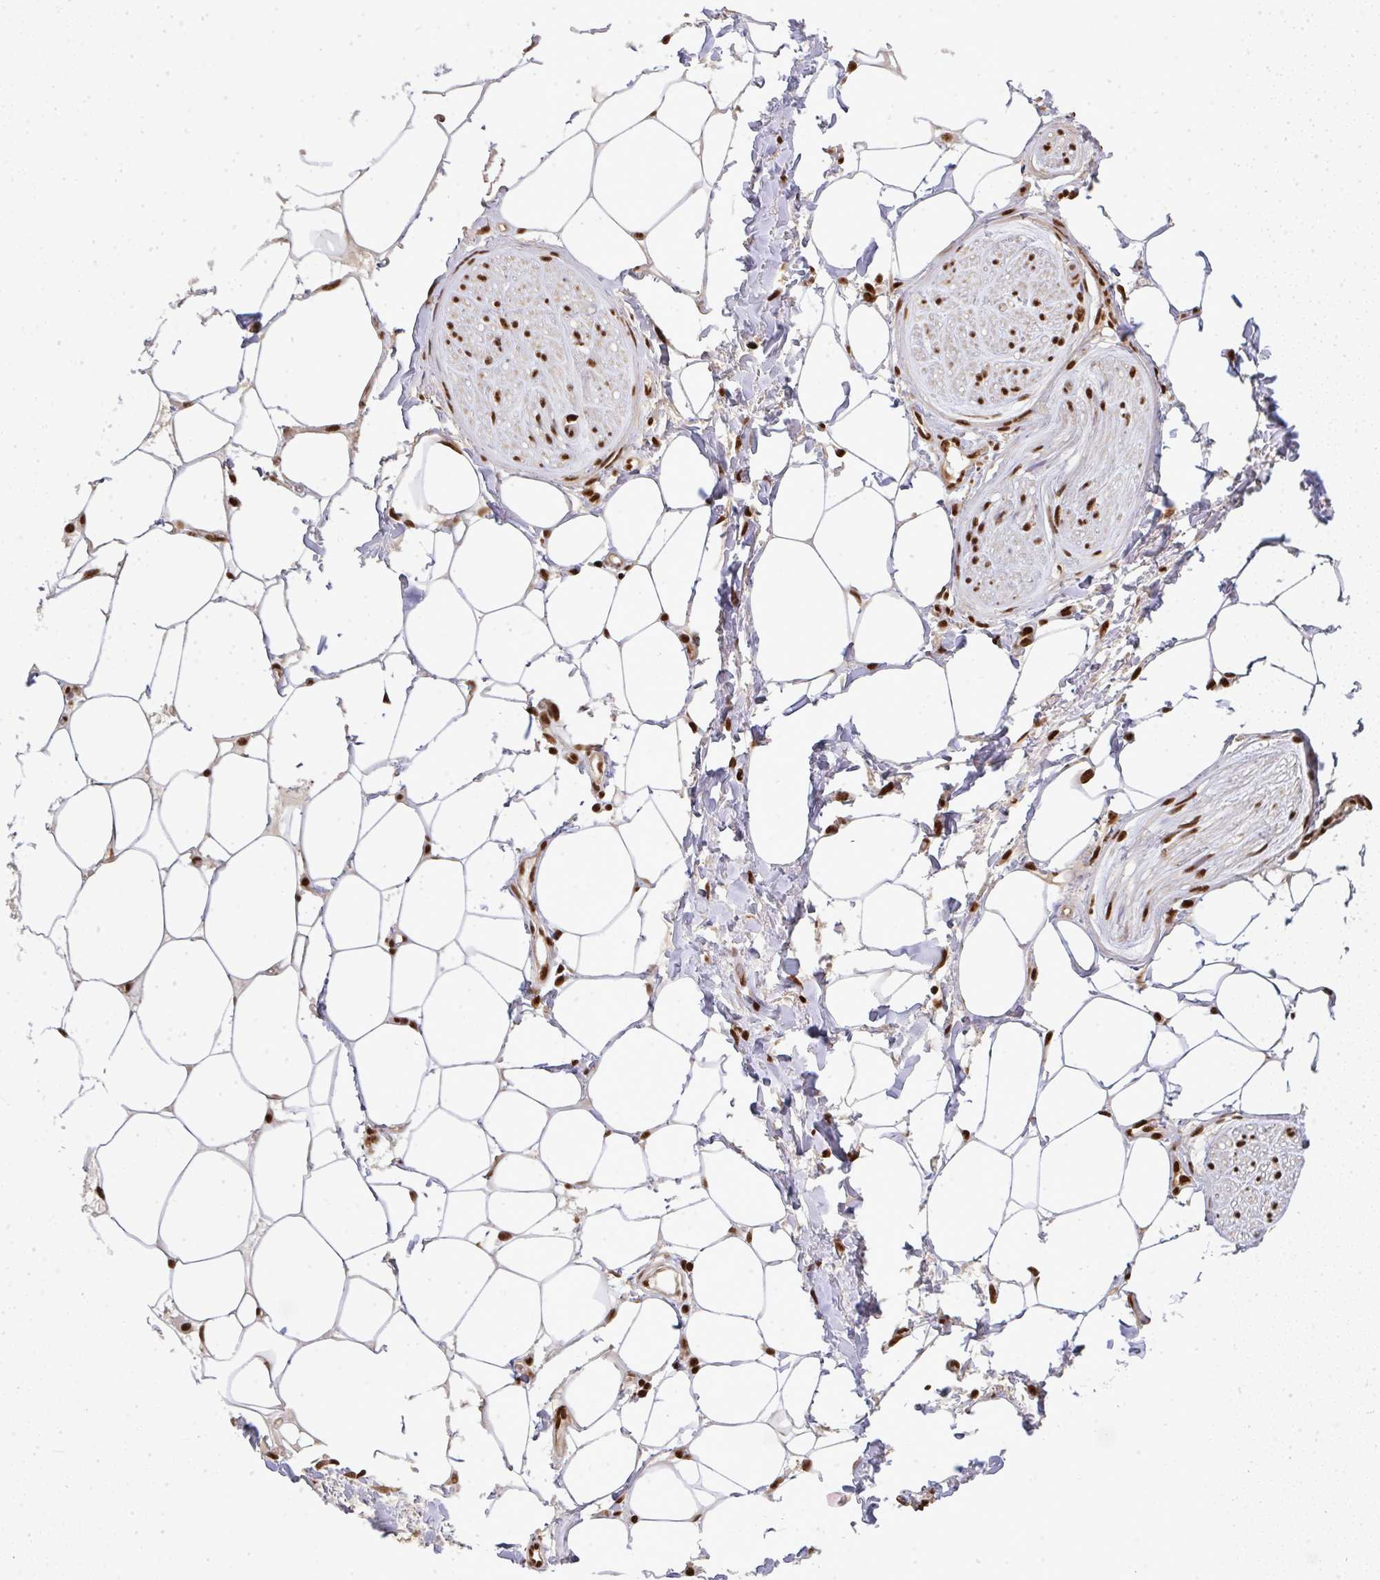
{"staining": {"intensity": "strong", "quantity": "25%-75%", "location": "nuclear"}, "tissue": "adipose tissue", "cell_type": "Adipocytes", "image_type": "normal", "snomed": [{"axis": "morphology", "description": "Normal tissue, NOS"}, {"axis": "topography", "description": "Vagina"}, {"axis": "topography", "description": "Peripheral nerve tissue"}], "caption": "Brown immunohistochemical staining in unremarkable adipose tissue shows strong nuclear positivity in approximately 25%-75% of adipocytes.", "gene": "U2AF1L4", "patient": {"sex": "female", "age": 71}}